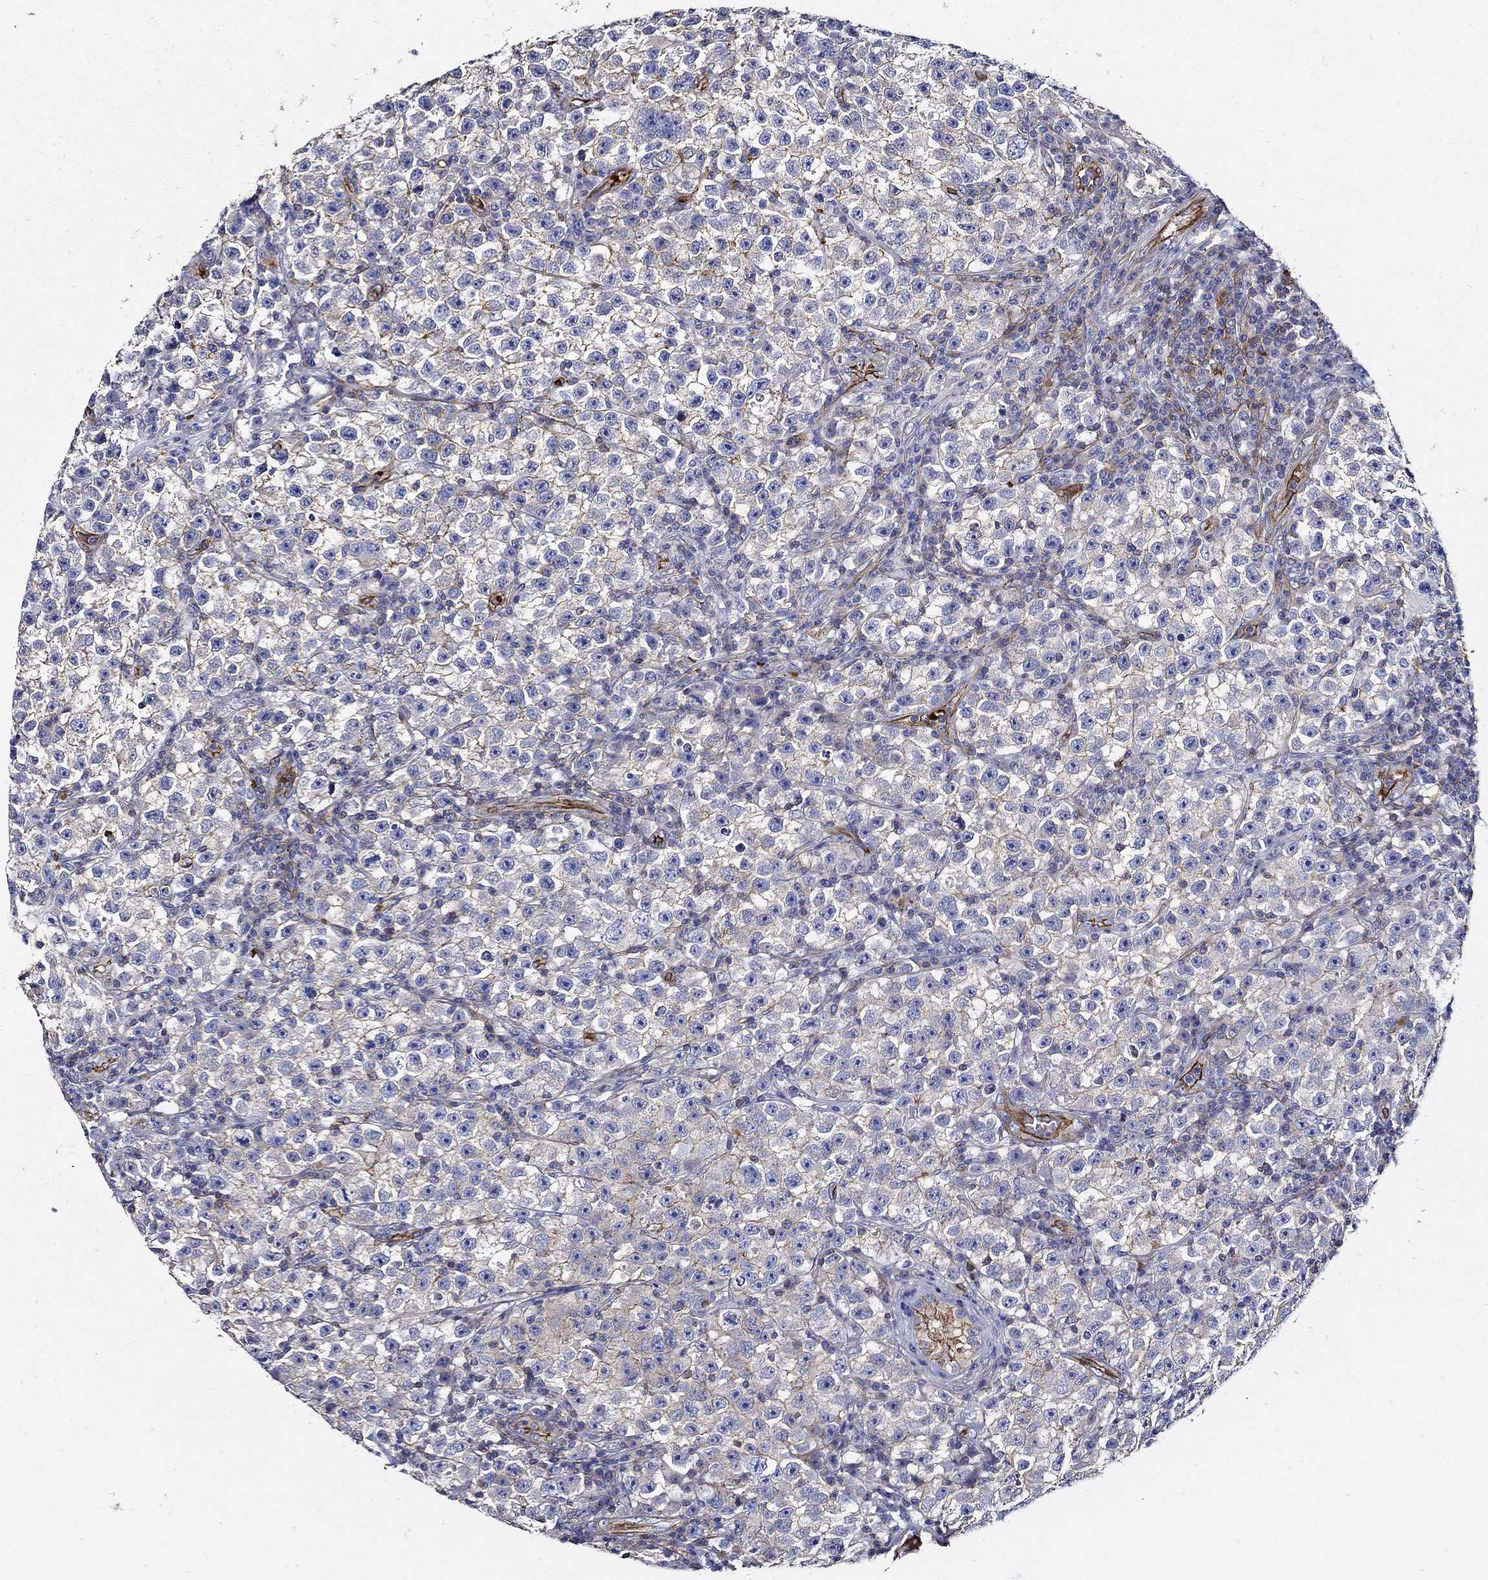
{"staining": {"intensity": "moderate", "quantity": "25%-75%", "location": "cytoplasmic/membranous"}, "tissue": "testis cancer", "cell_type": "Tumor cells", "image_type": "cancer", "snomed": [{"axis": "morphology", "description": "Seminoma, NOS"}, {"axis": "topography", "description": "Testis"}], "caption": "Brown immunohistochemical staining in testis seminoma shows moderate cytoplasmic/membranous positivity in about 25%-75% of tumor cells.", "gene": "APBB3", "patient": {"sex": "male", "age": 22}}